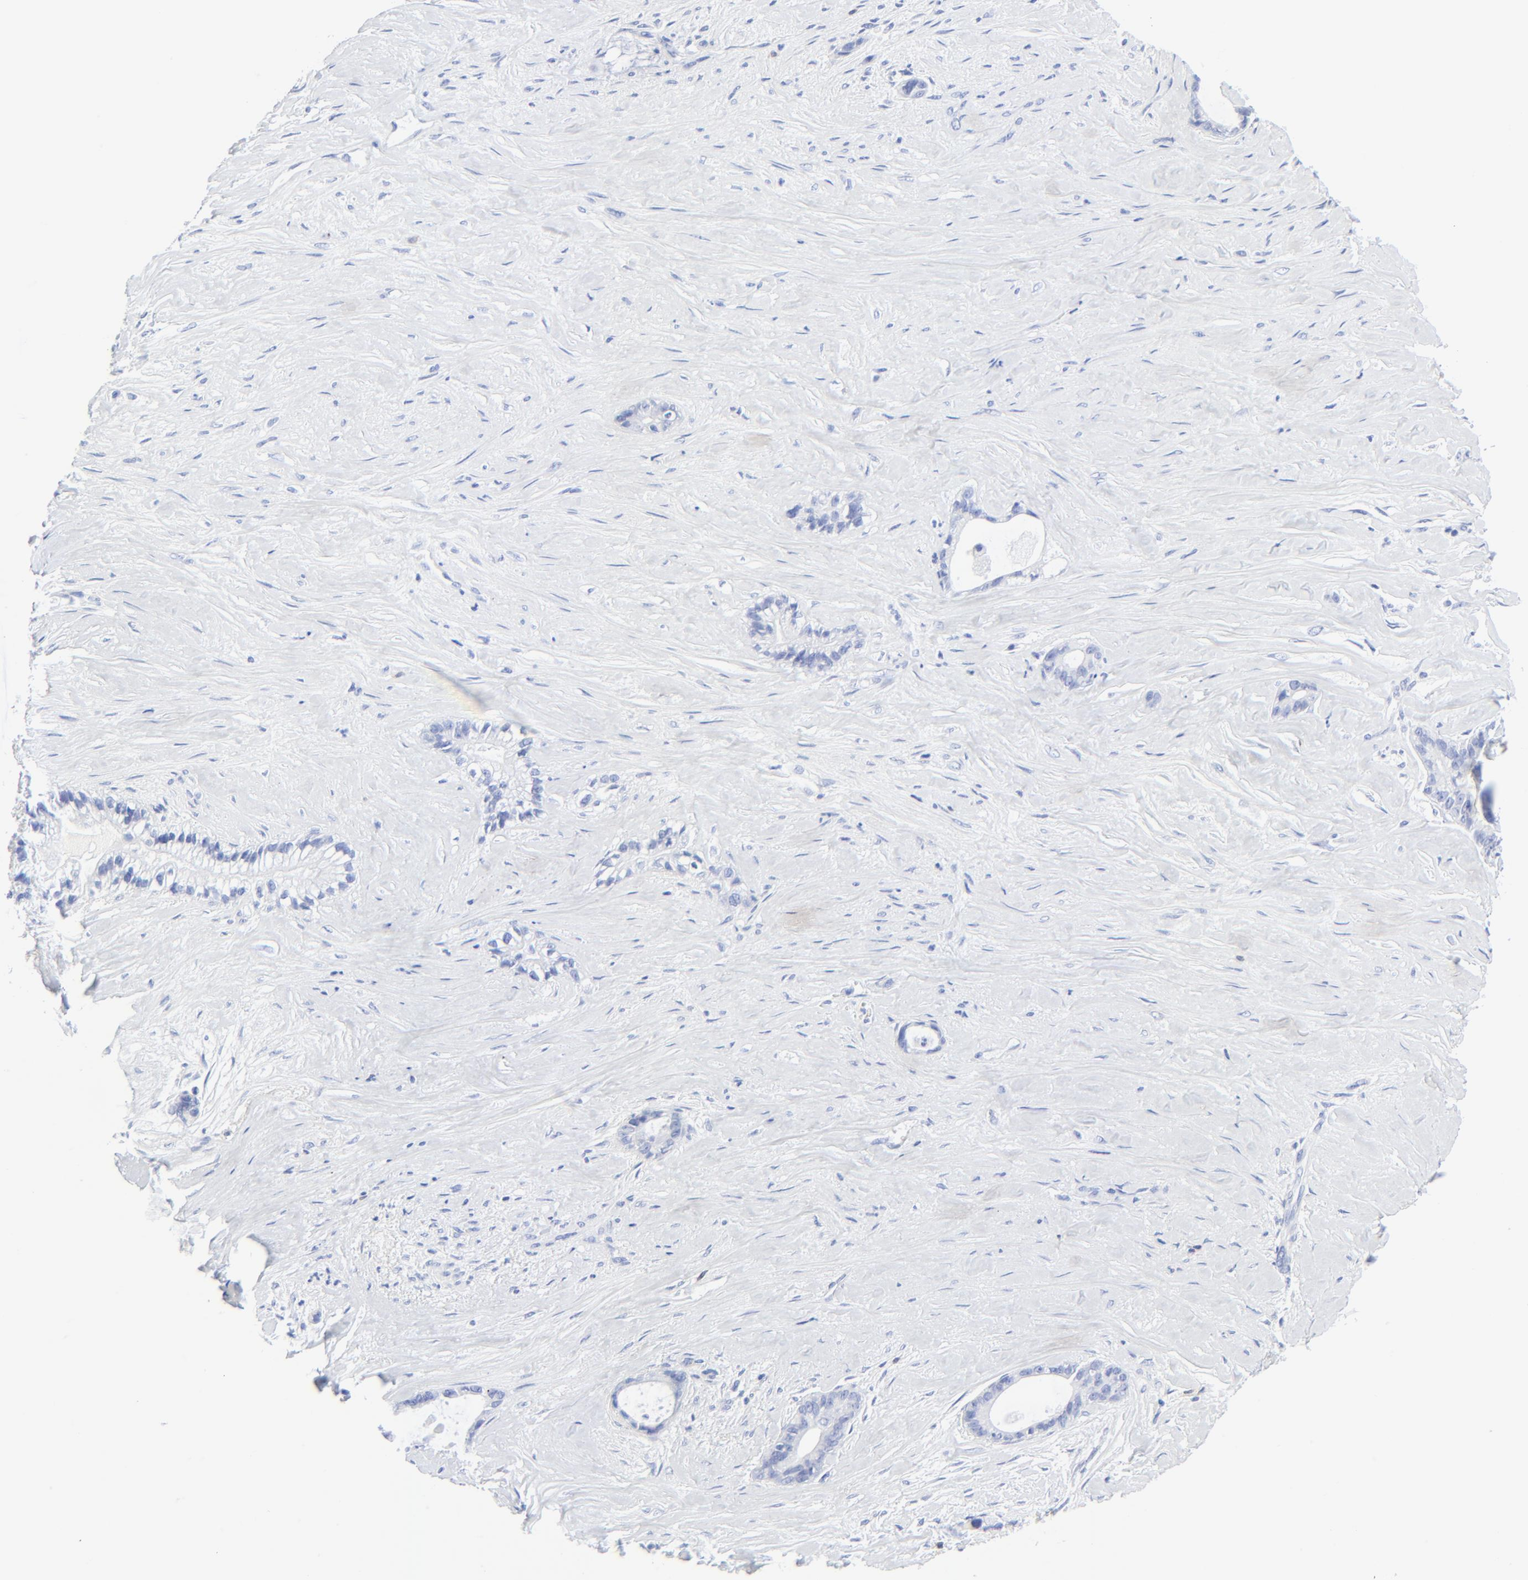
{"staining": {"intensity": "negative", "quantity": "none", "location": "none"}, "tissue": "liver cancer", "cell_type": "Tumor cells", "image_type": "cancer", "snomed": [{"axis": "morphology", "description": "Cholangiocarcinoma"}, {"axis": "topography", "description": "Liver"}], "caption": "Tumor cells show no significant protein positivity in liver cancer.", "gene": "LCK", "patient": {"sex": "female", "age": 55}}